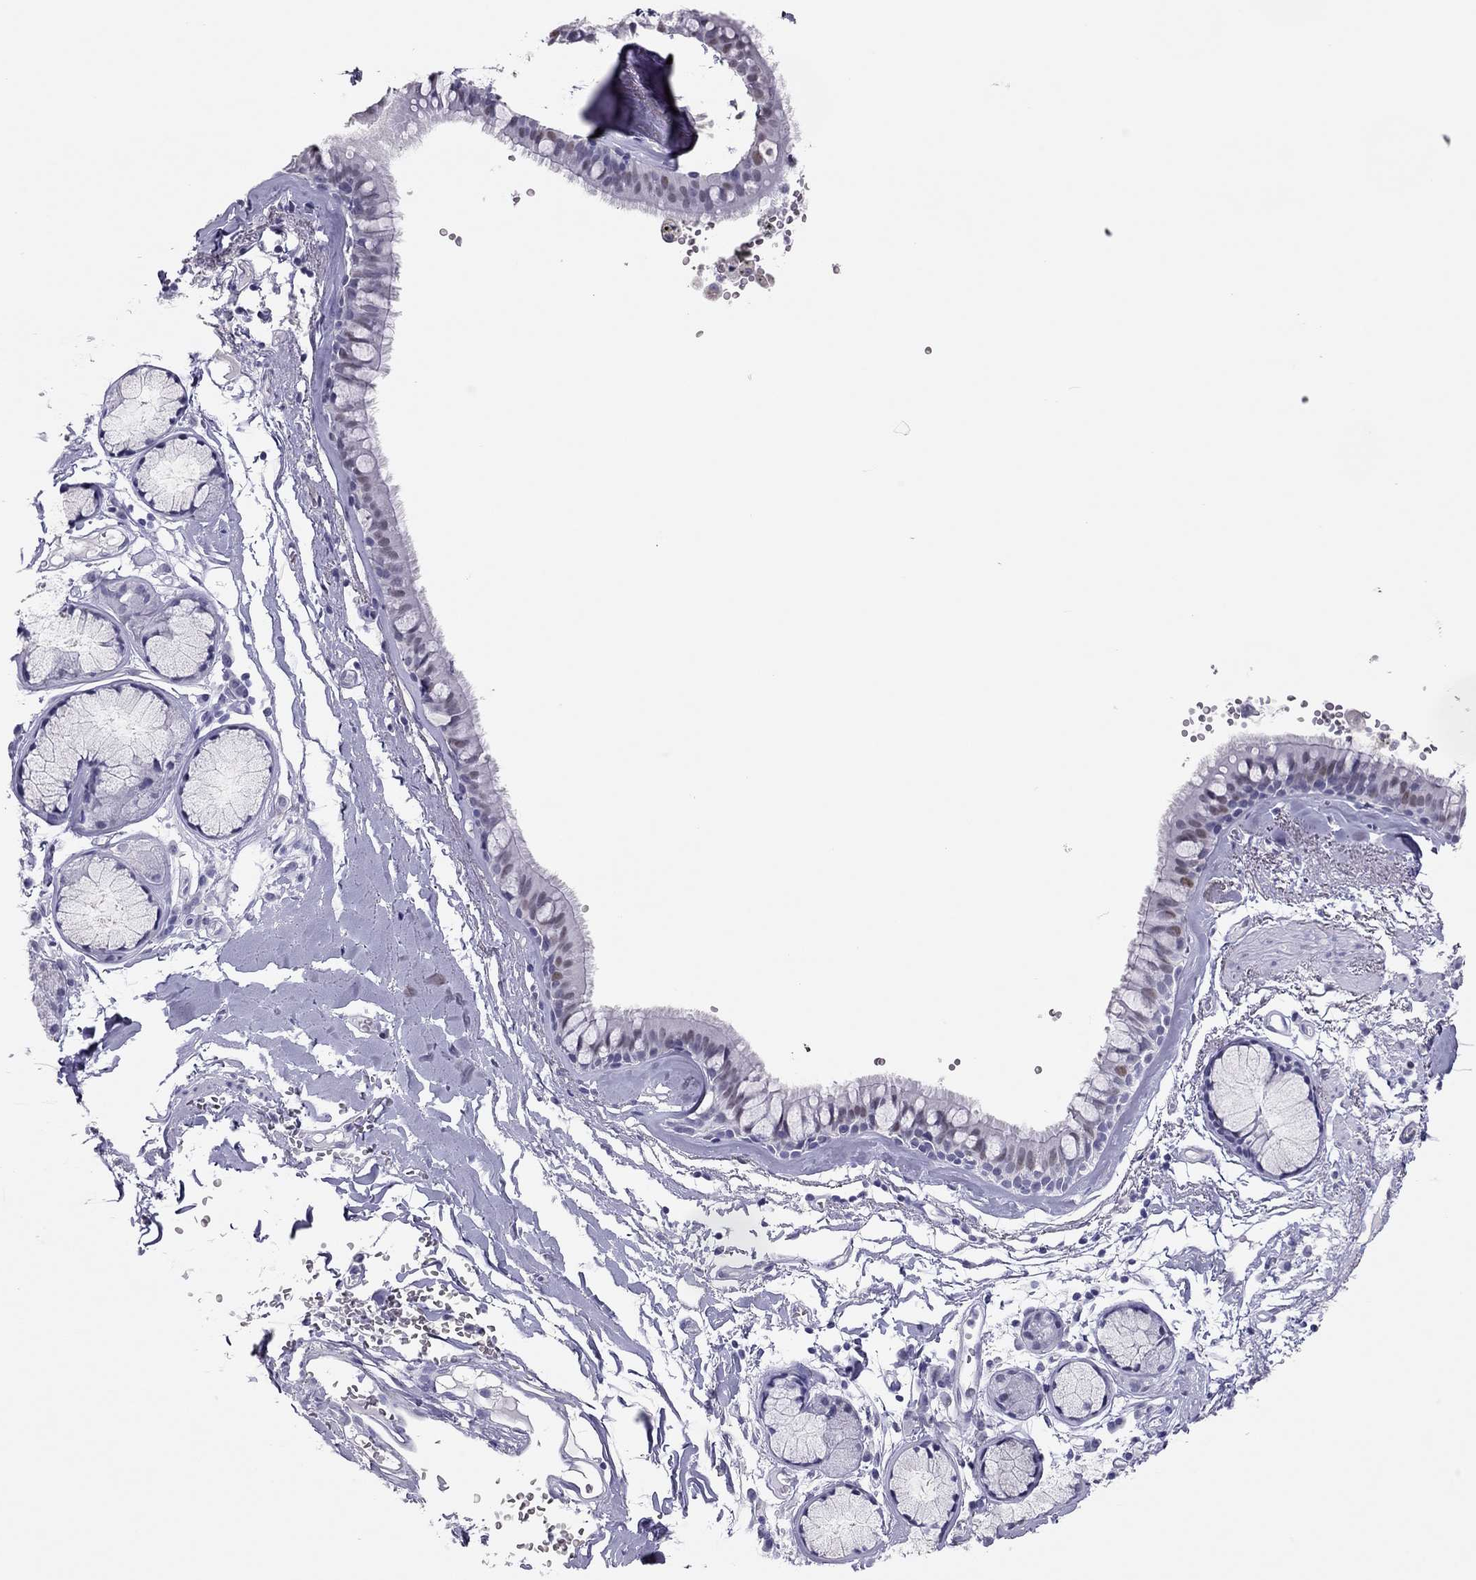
{"staining": {"intensity": "weak", "quantity": "<25%", "location": "nuclear"}, "tissue": "bronchus", "cell_type": "Respiratory epithelial cells", "image_type": "normal", "snomed": [{"axis": "morphology", "description": "Normal tissue, NOS"}, {"axis": "morphology", "description": "Squamous cell carcinoma, NOS"}, {"axis": "topography", "description": "Cartilage tissue"}, {"axis": "topography", "description": "Bronchus"}], "caption": "Respiratory epithelial cells are negative for protein expression in benign human bronchus. (IHC, brightfield microscopy, high magnification).", "gene": "PHOX2A", "patient": {"sex": "male", "age": 72}}